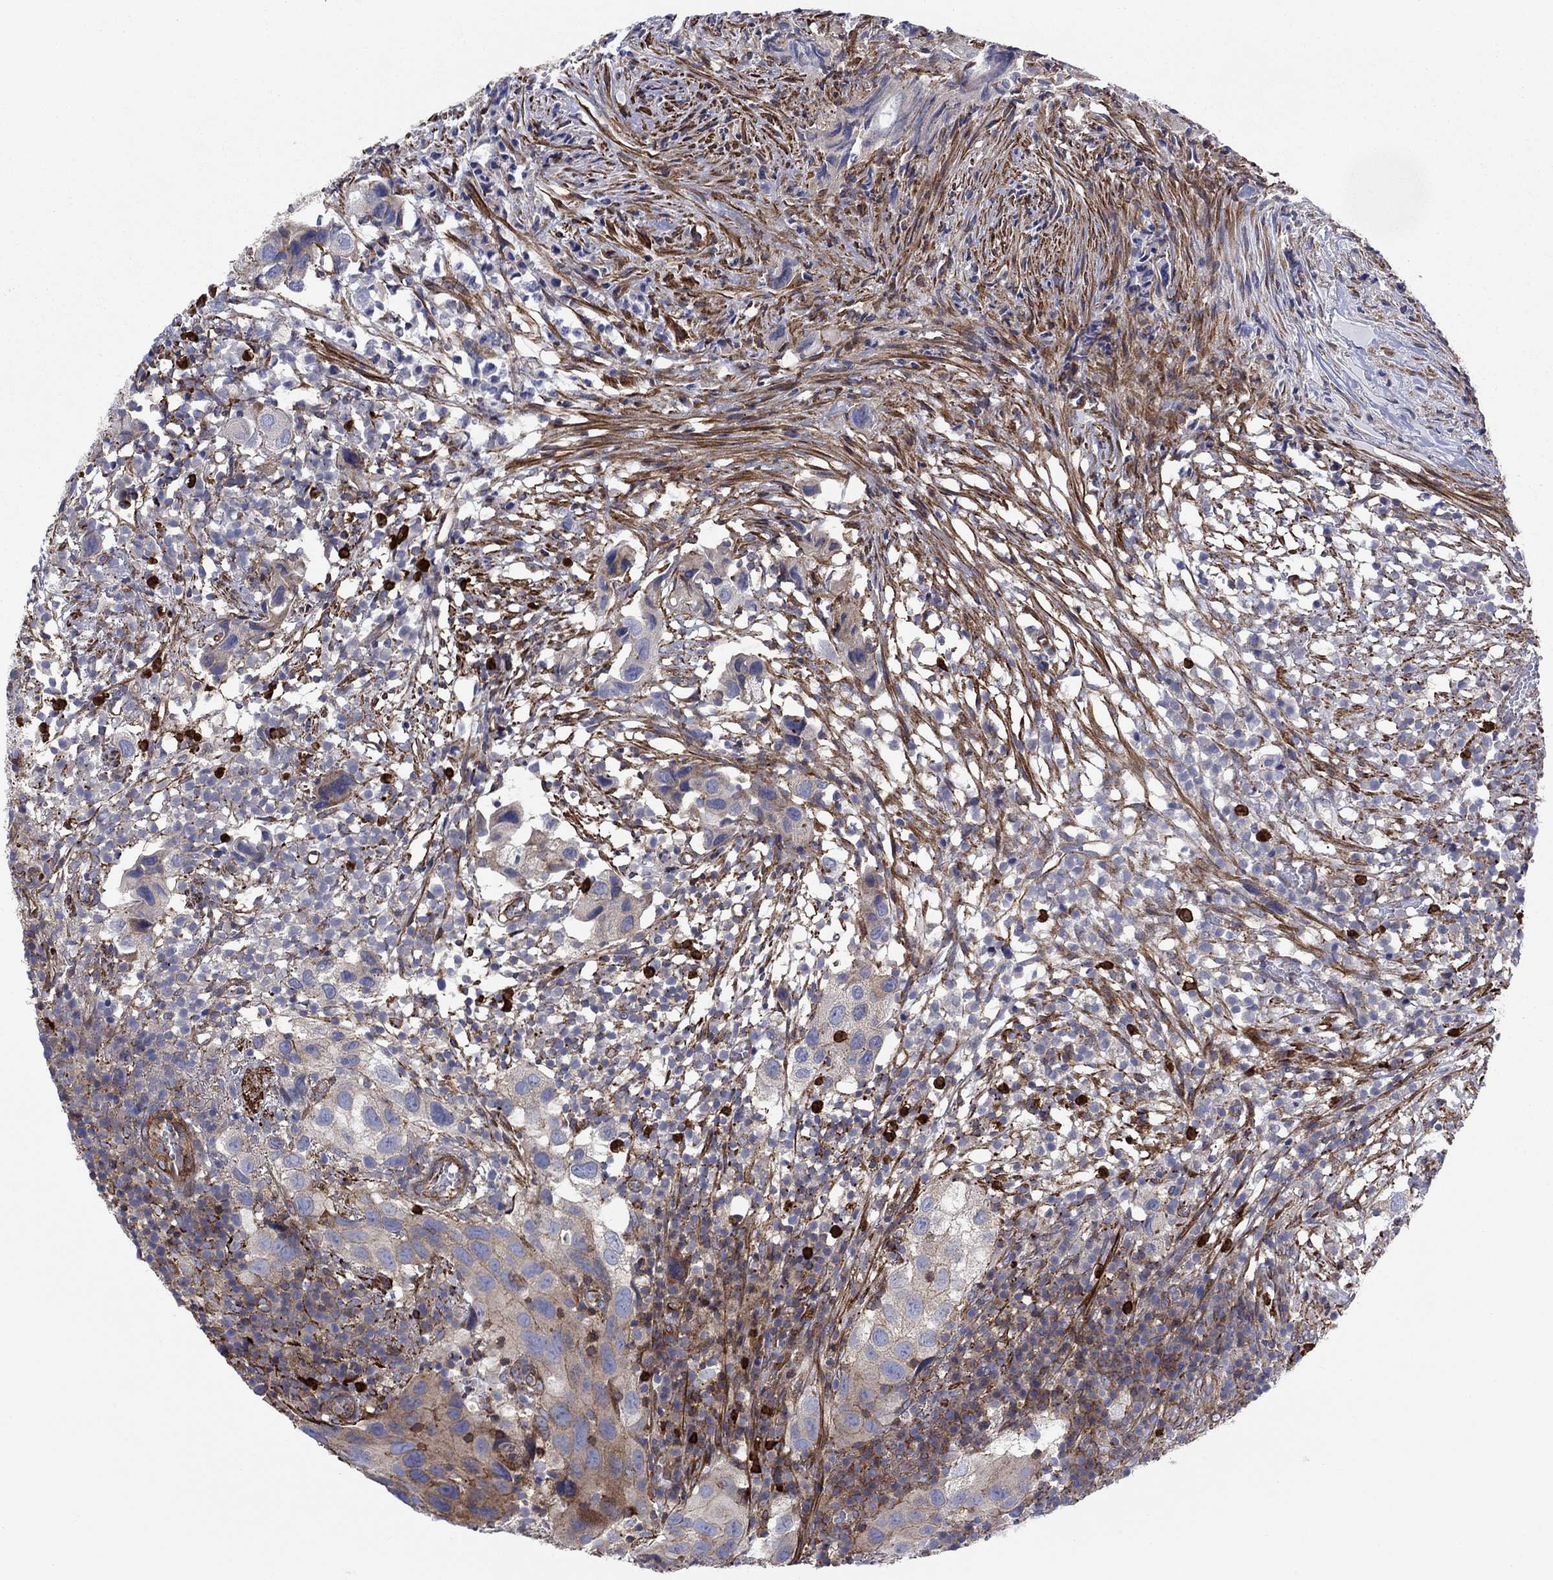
{"staining": {"intensity": "moderate", "quantity": "<25%", "location": "cytoplasmic/membranous"}, "tissue": "urothelial cancer", "cell_type": "Tumor cells", "image_type": "cancer", "snomed": [{"axis": "morphology", "description": "Urothelial carcinoma, High grade"}, {"axis": "topography", "description": "Urinary bladder"}], "caption": "About <25% of tumor cells in urothelial carcinoma (high-grade) display moderate cytoplasmic/membranous protein staining as visualized by brown immunohistochemical staining.", "gene": "PAG1", "patient": {"sex": "male", "age": 79}}